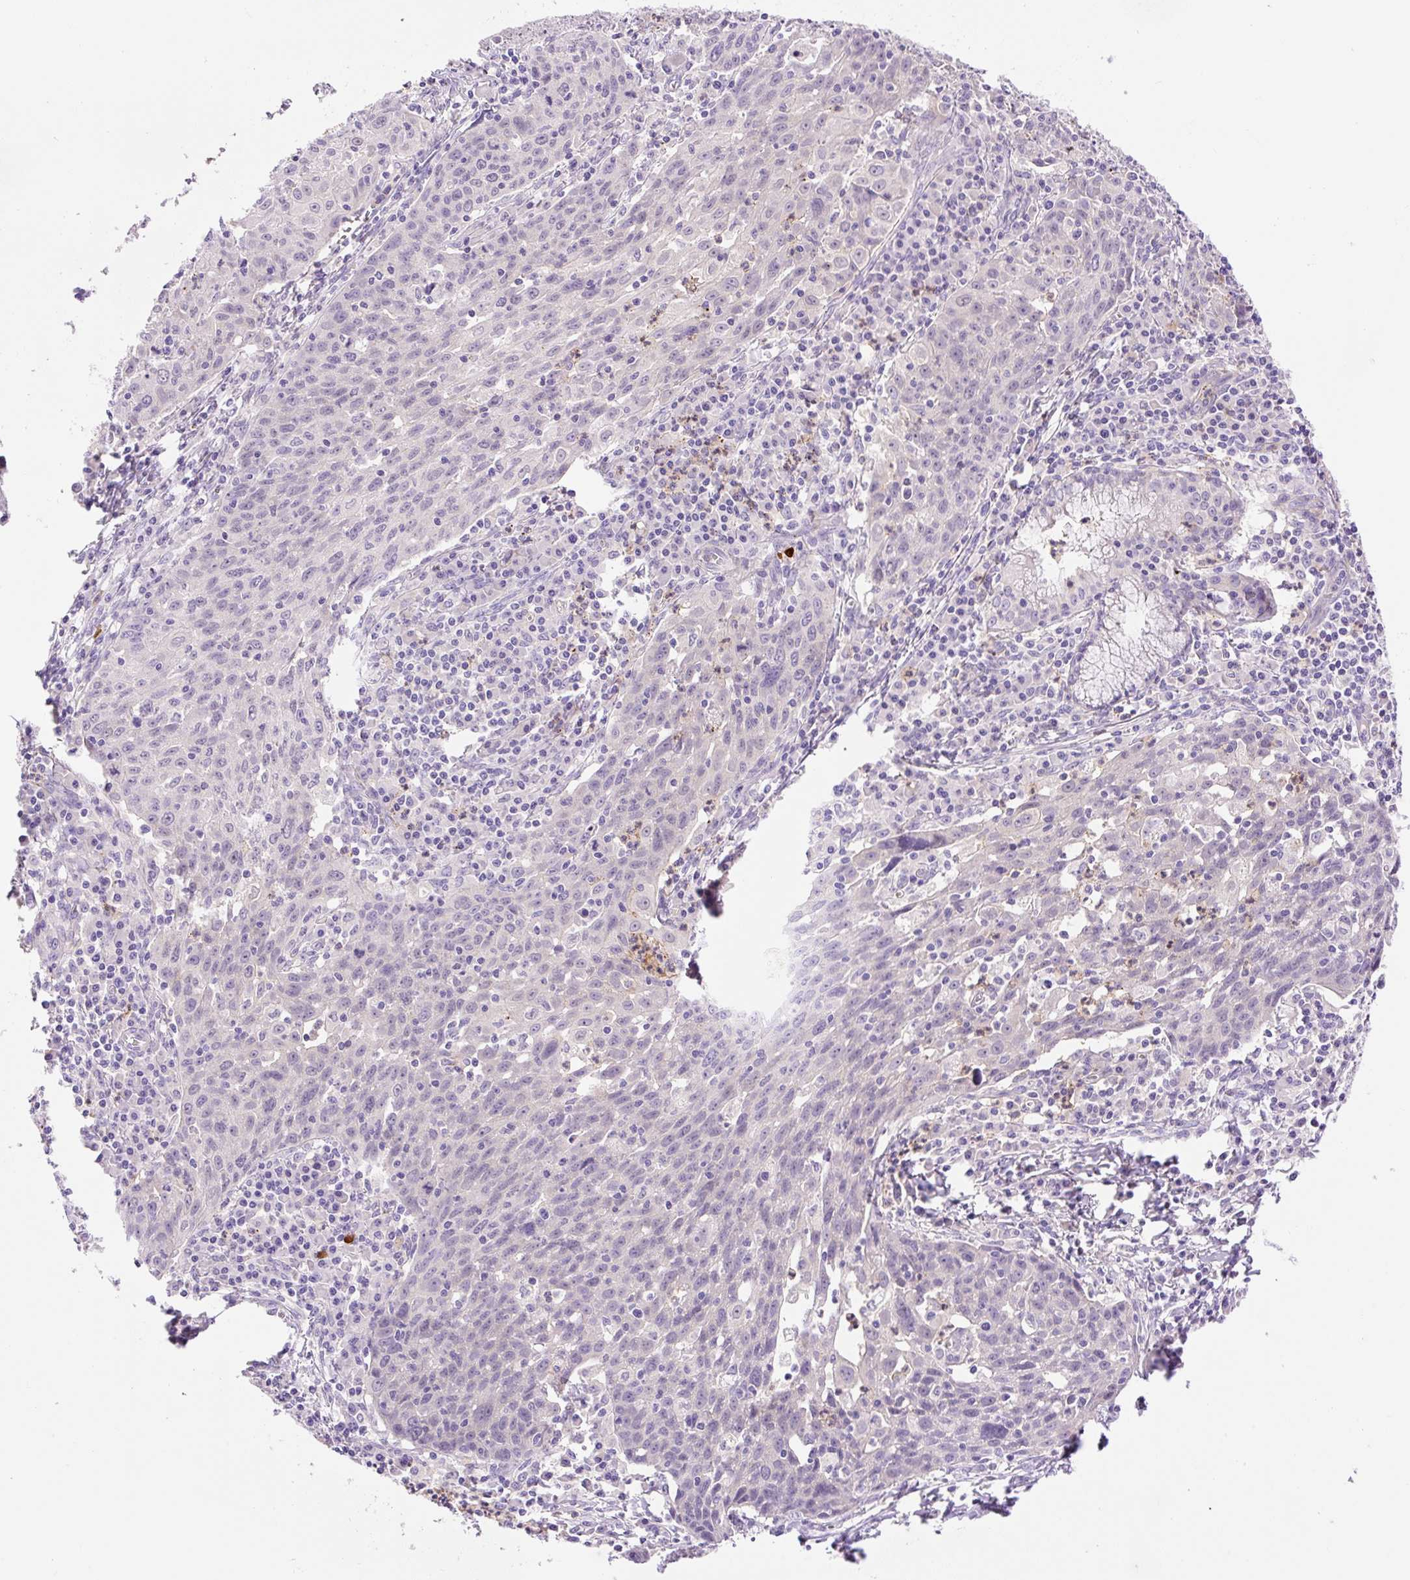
{"staining": {"intensity": "negative", "quantity": "none", "location": "none"}, "tissue": "lung cancer", "cell_type": "Tumor cells", "image_type": "cancer", "snomed": [{"axis": "morphology", "description": "Squamous cell carcinoma, NOS"}, {"axis": "morphology", "description": "Squamous cell carcinoma, metastatic, NOS"}, {"axis": "topography", "description": "Bronchus"}, {"axis": "topography", "description": "Lung"}], "caption": "Tumor cells are negative for protein expression in human lung cancer.", "gene": "LHFPL5", "patient": {"sex": "male", "age": 62}}